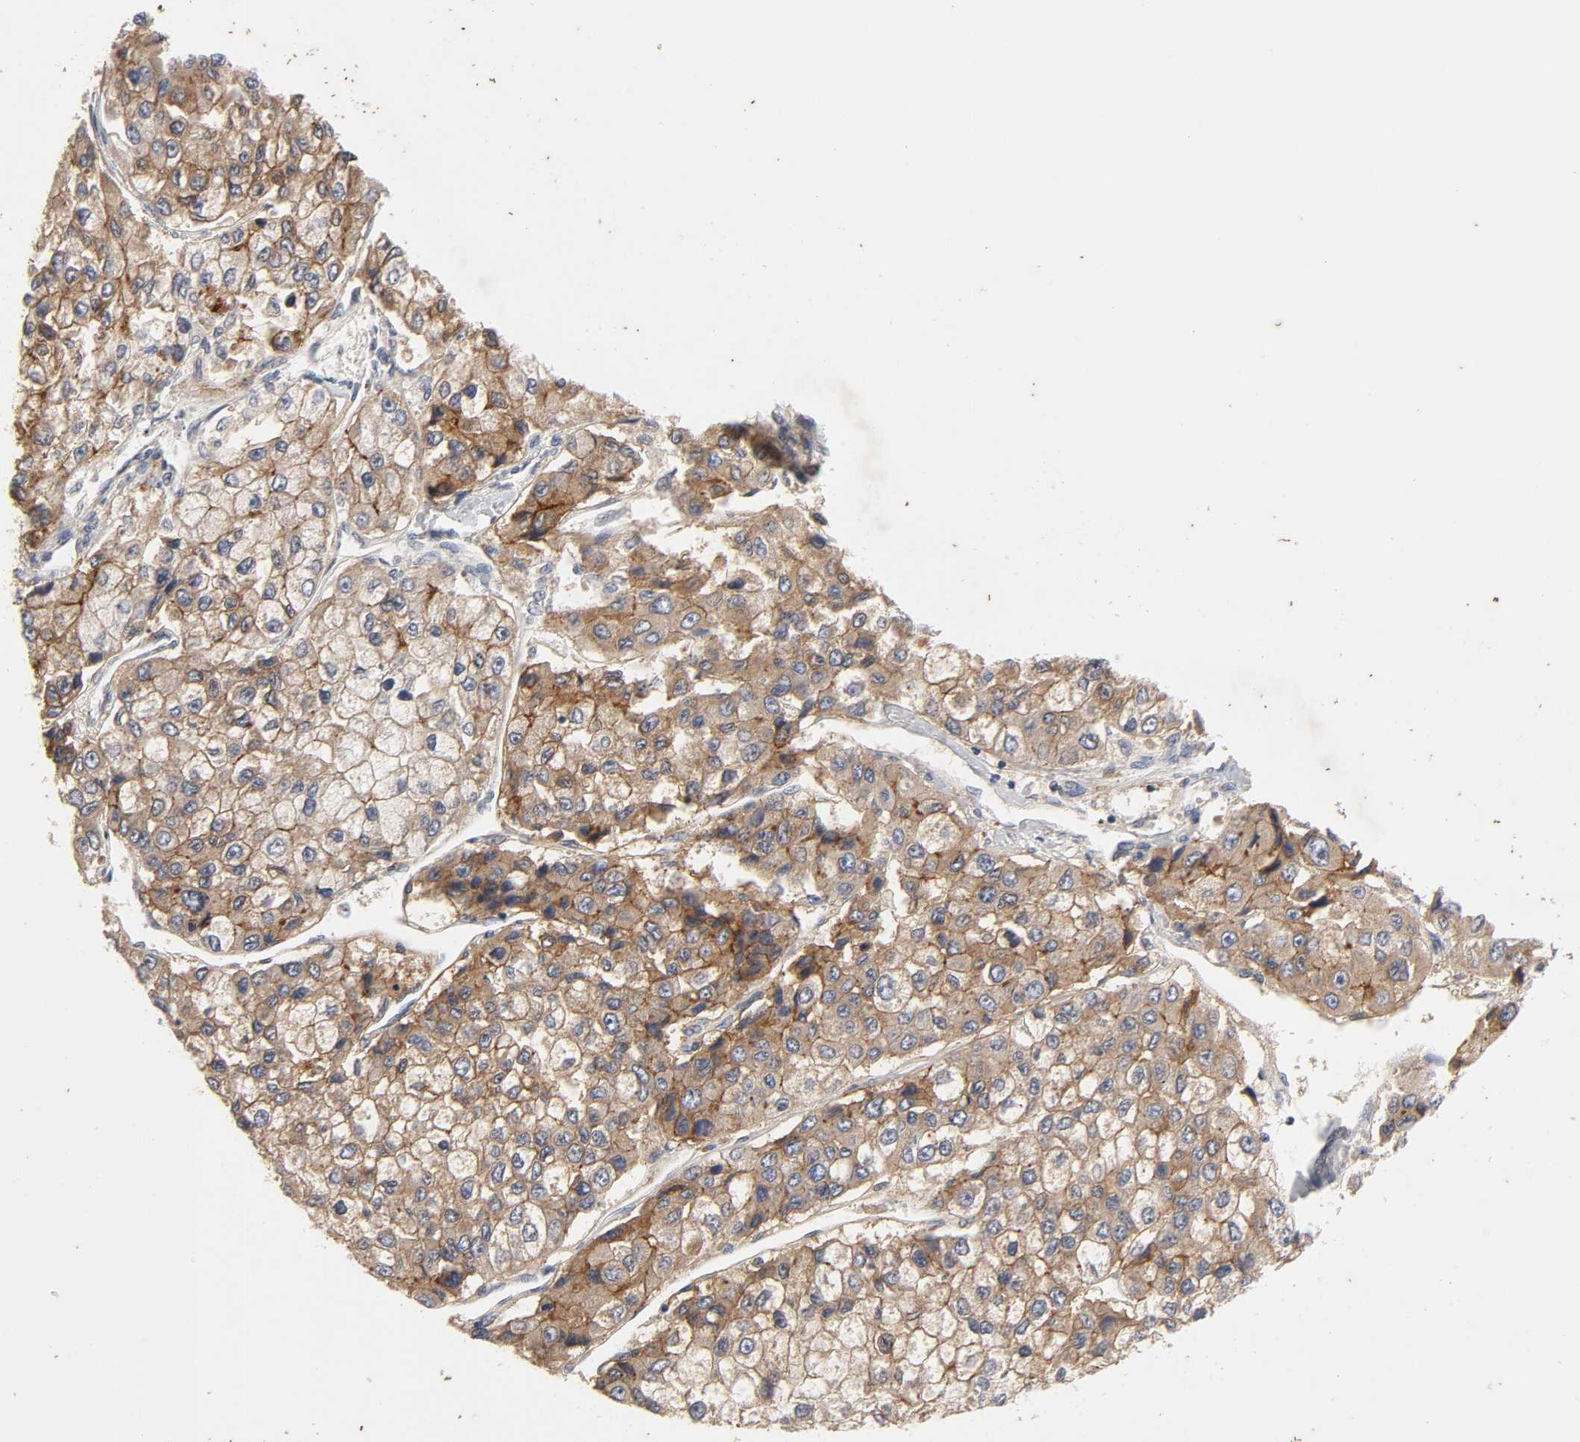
{"staining": {"intensity": "moderate", "quantity": ">75%", "location": "cytoplasmic/membranous"}, "tissue": "liver cancer", "cell_type": "Tumor cells", "image_type": "cancer", "snomed": [{"axis": "morphology", "description": "Carcinoma, Hepatocellular, NOS"}, {"axis": "topography", "description": "Liver"}], "caption": "DAB immunohistochemical staining of liver hepatocellular carcinoma exhibits moderate cytoplasmic/membranous protein staining in approximately >75% of tumor cells.", "gene": "CXADR", "patient": {"sex": "female", "age": 66}}